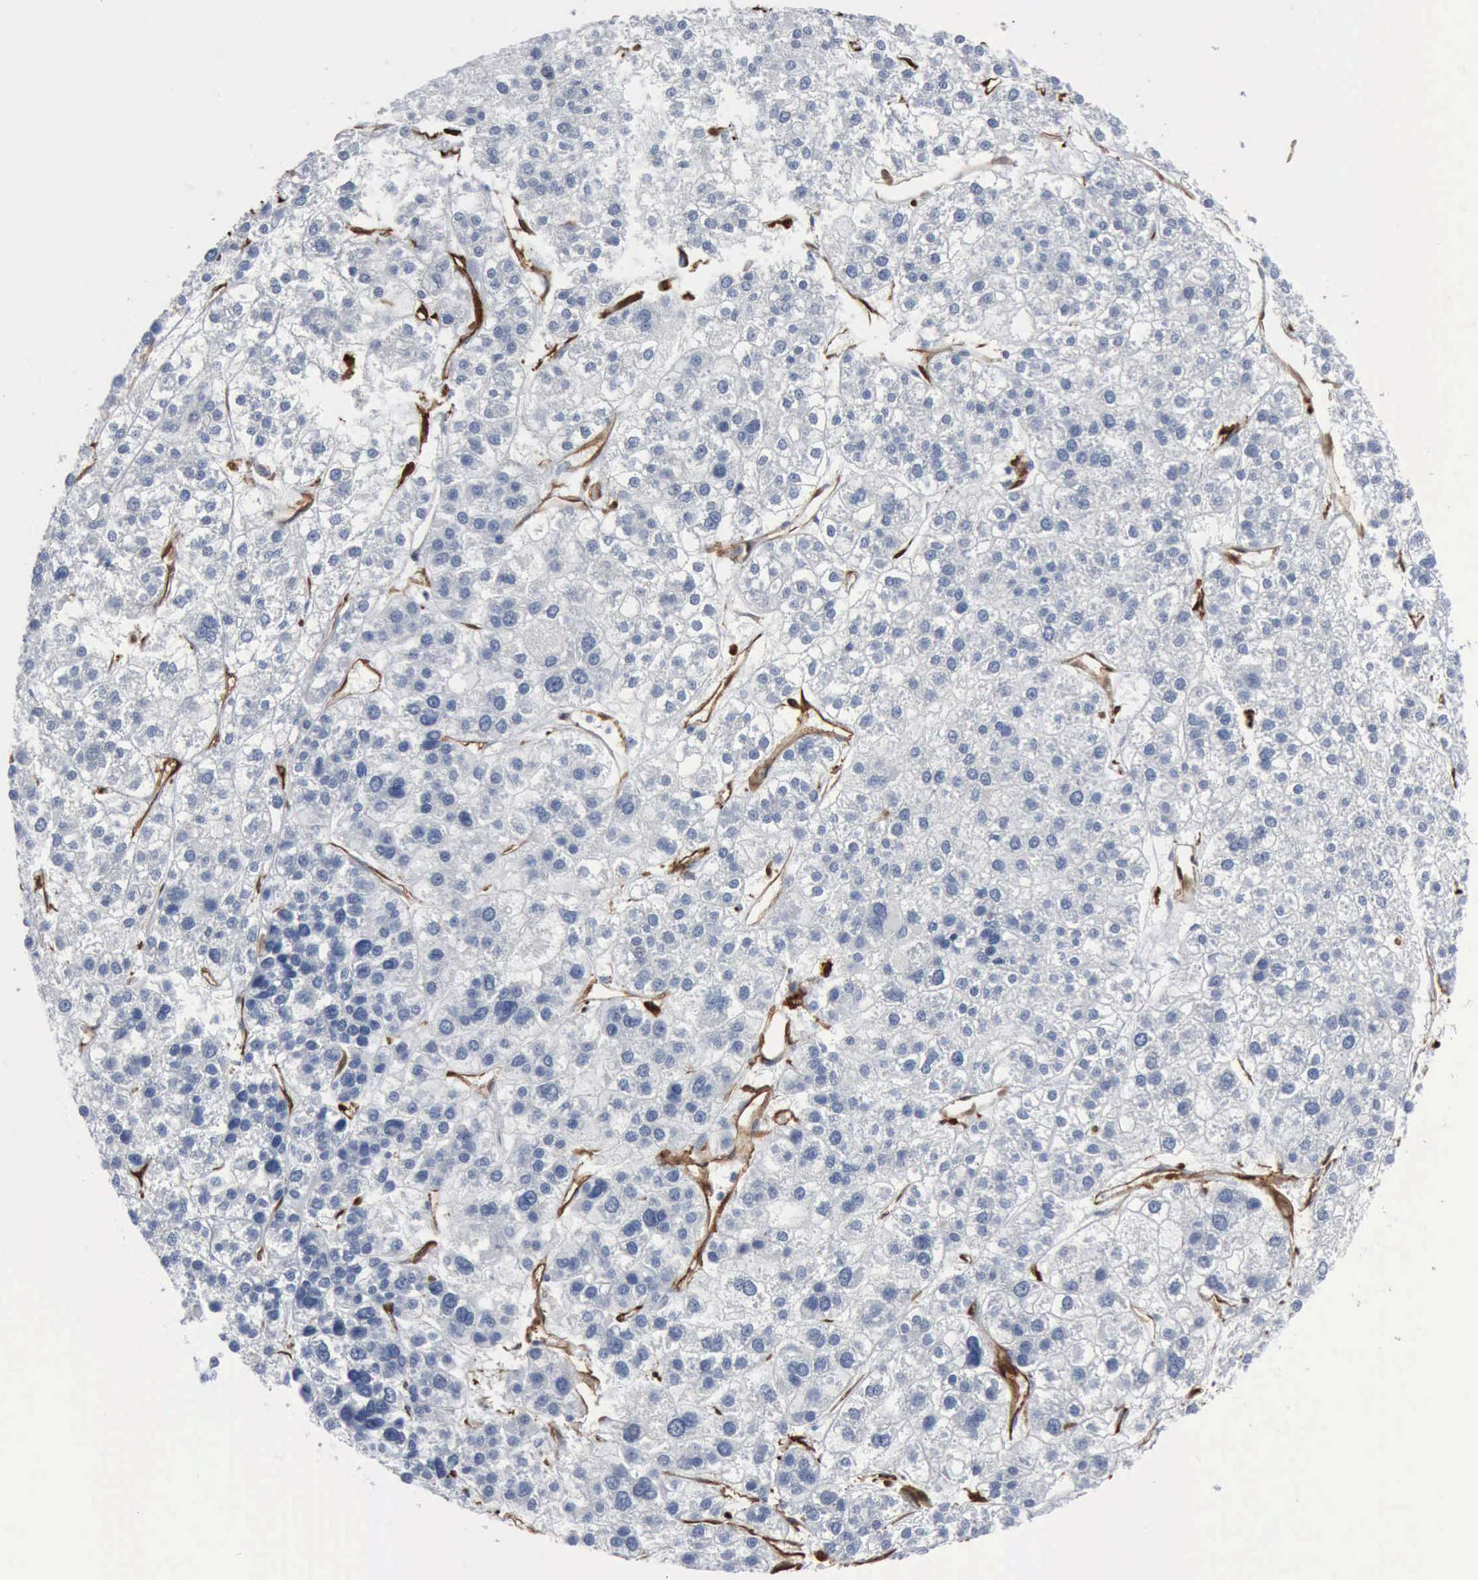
{"staining": {"intensity": "negative", "quantity": "none", "location": "none"}, "tissue": "liver cancer", "cell_type": "Tumor cells", "image_type": "cancer", "snomed": [{"axis": "morphology", "description": "Carcinoma, Hepatocellular, NOS"}, {"axis": "topography", "description": "Liver"}], "caption": "An immunohistochemistry (IHC) photomicrograph of hepatocellular carcinoma (liver) is shown. There is no staining in tumor cells of hepatocellular carcinoma (liver).", "gene": "FSCN1", "patient": {"sex": "female", "age": 85}}